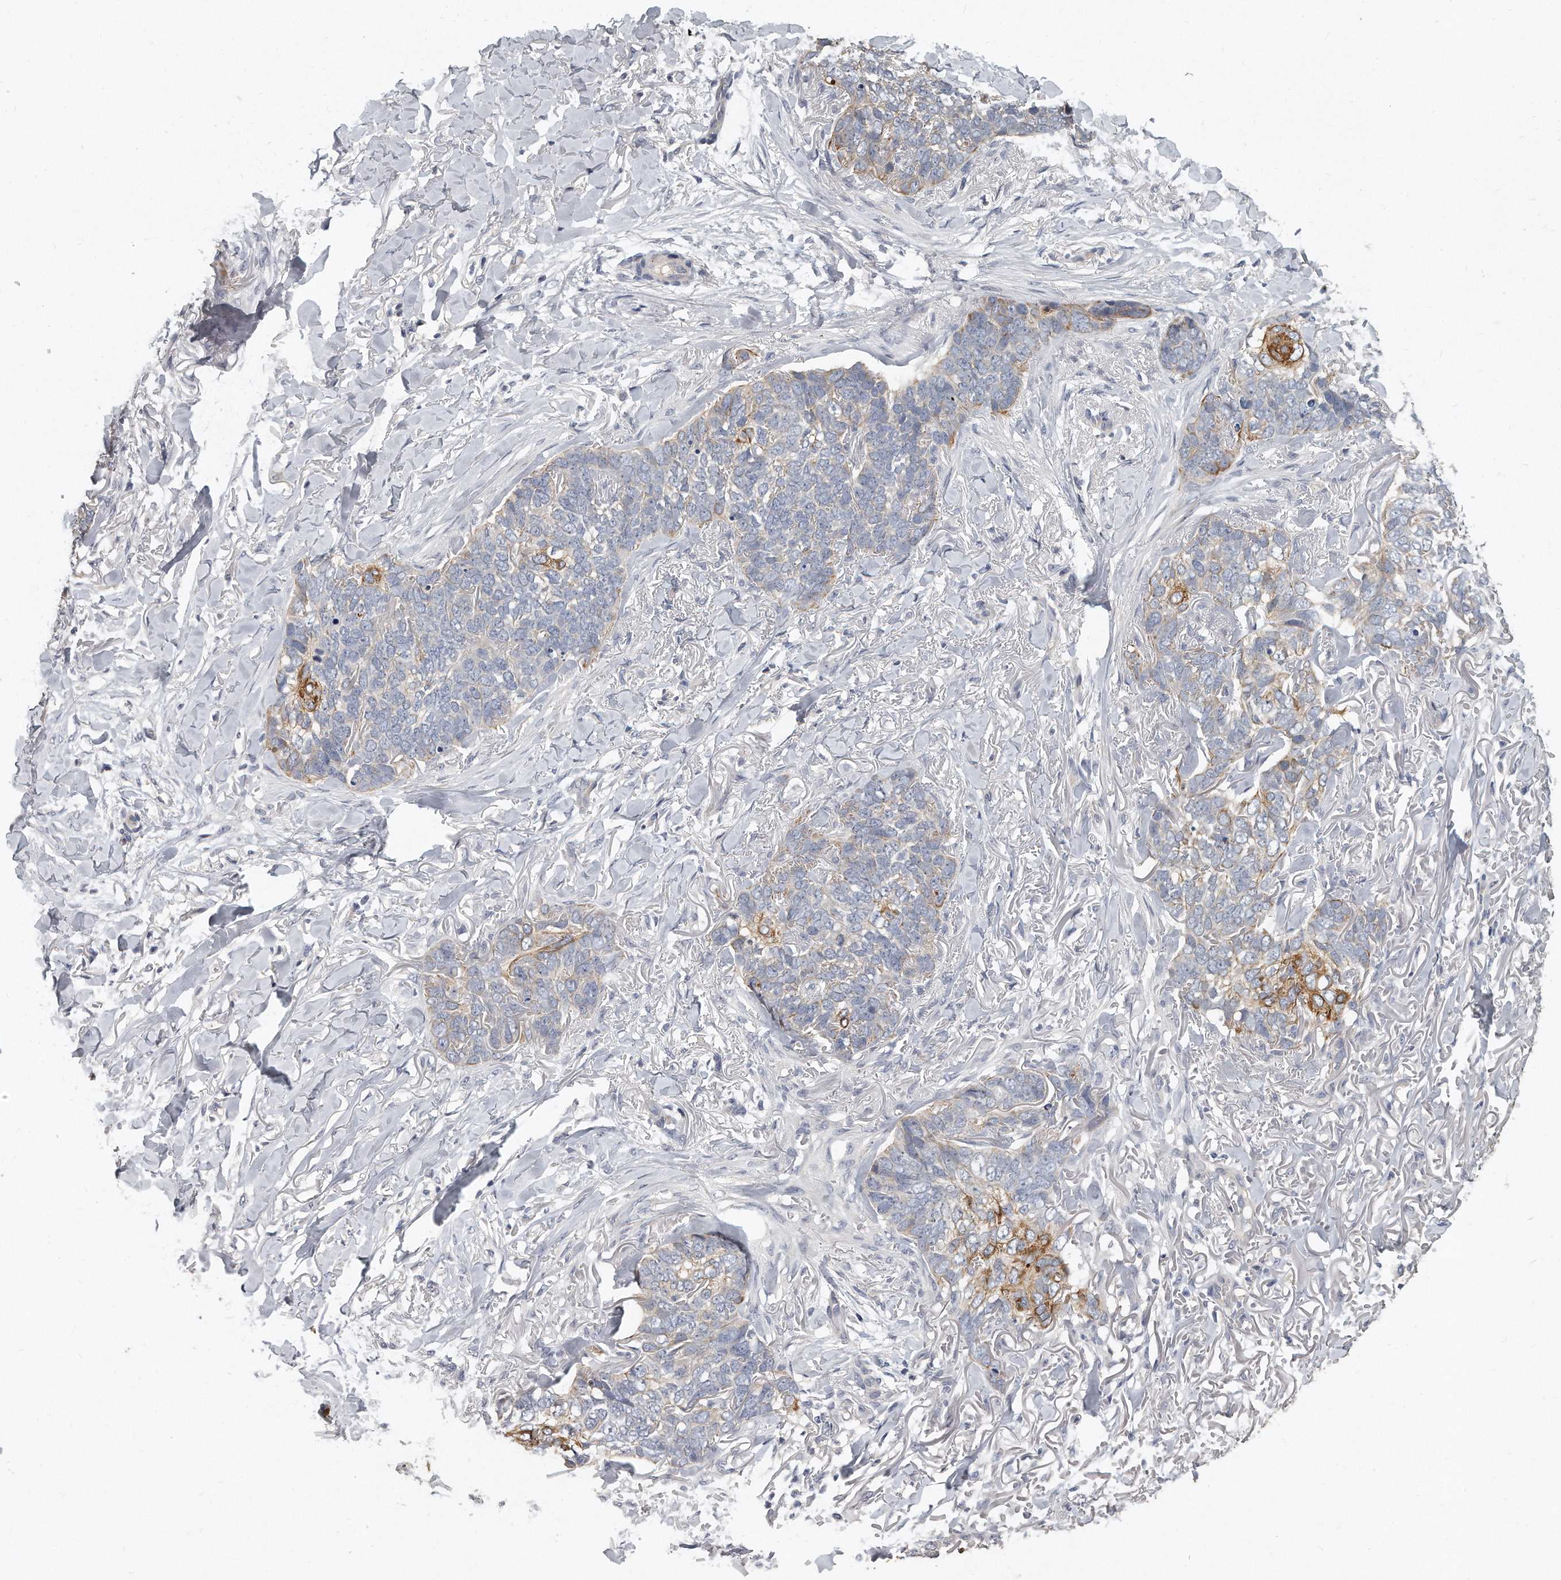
{"staining": {"intensity": "moderate", "quantity": "<25%", "location": "cytoplasmic/membranous"}, "tissue": "skin cancer", "cell_type": "Tumor cells", "image_type": "cancer", "snomed": [{"axis": "morphology", "description": "Normal tissue, NOS"}, {"axis": "morphology", "description": "Basal cell carcinoma"}, {"axis": "topography", "description": "Skin"}], "caption": "Protein positivity by immunohistochemistry (IHC) reveals moderate cytoplasmic/membranous expression in approximately <25% of tumor cells in basal cell carcinoma (skin). (DAB IHC, brown staining for protein, blue staining for nuclei).", "gene": "KLHL7", "patient": {"sex": "male", "age": 77}}